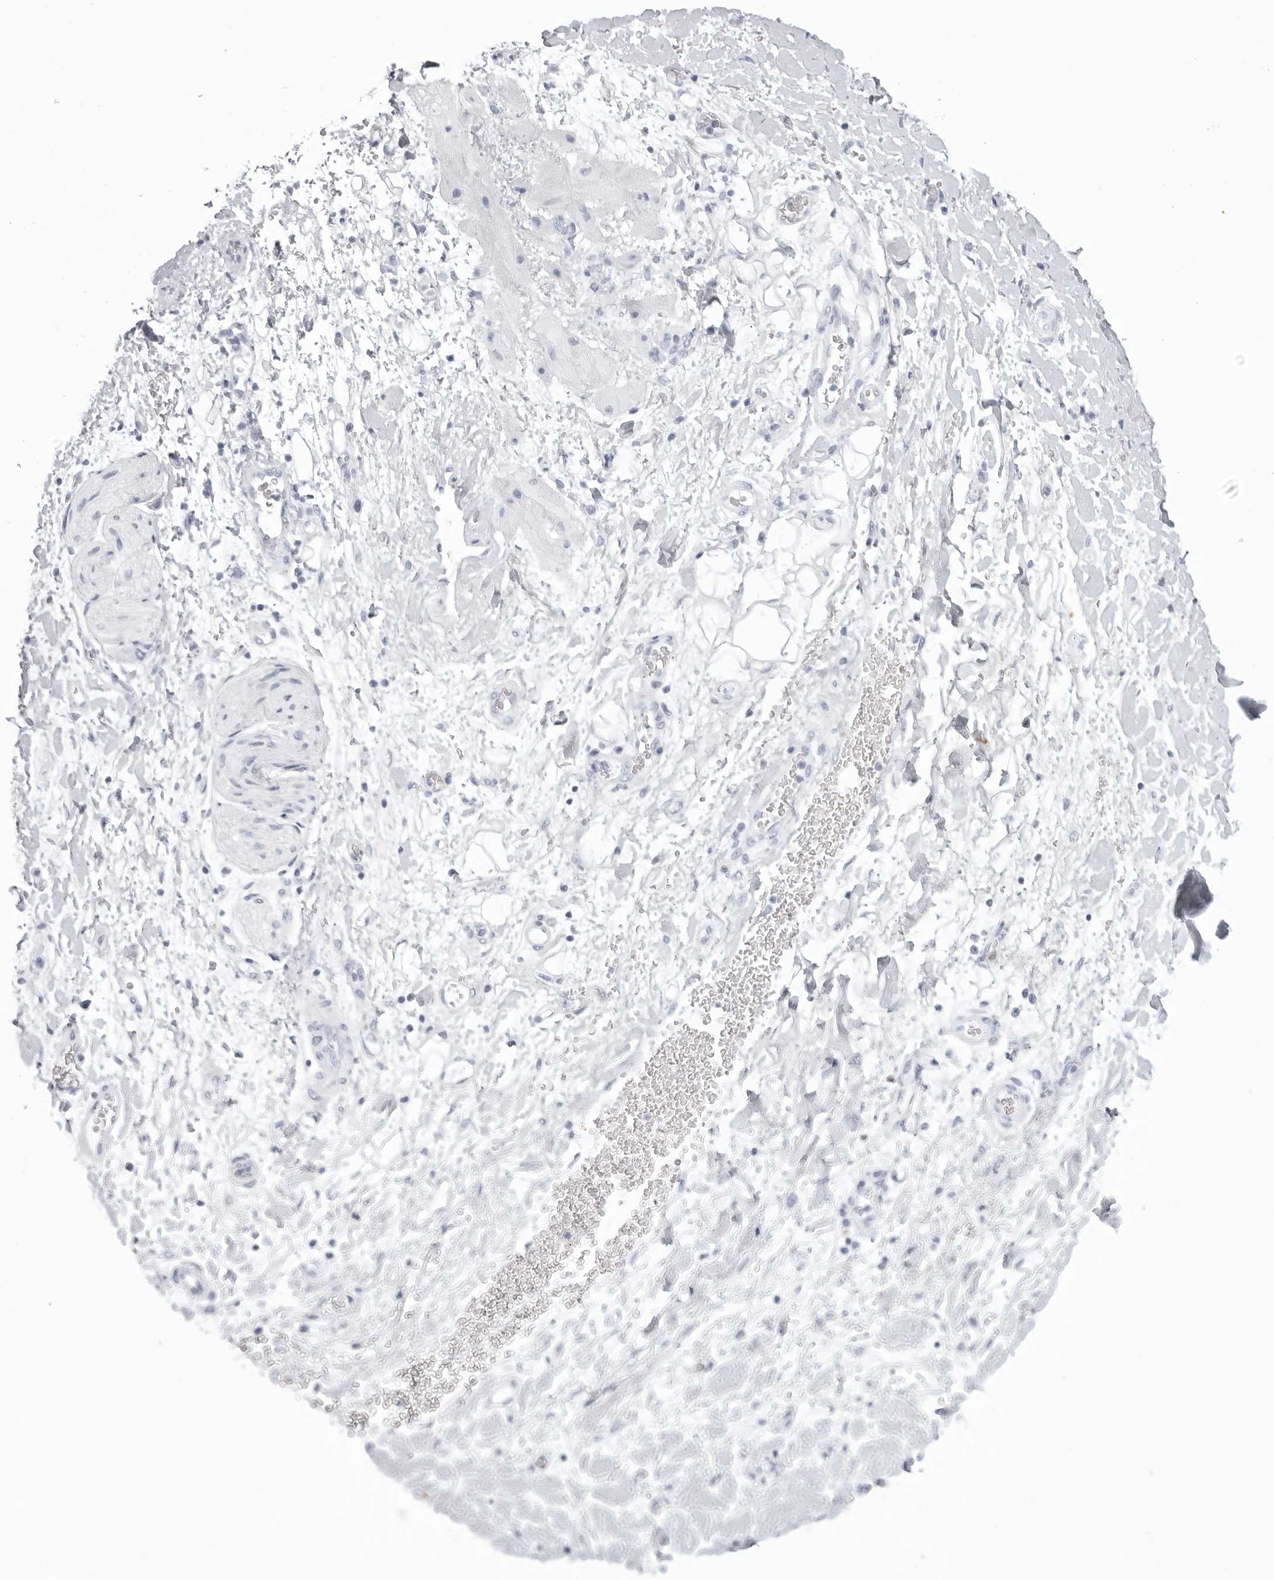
{"staining": {"intensity": "negative", "quantity": "none", "location": "none"}, "tissue": "adipose tissue", "cell_type": "Adipocytes", "image_type": "normal", "snomed": [{"axis": "morphology", "description": "Normal tissue, NOS"}, {"axis": "morphology", "description": "Adenocarcinoma, NOS"}, {"axis": "topography", "description": "Pancreas"}, {"axis": "topography", "description": "Peripheral nerve tissue"}], "caption": "IHC micrograph of unremarkable adipose tissue: human adipose tissue stained with DAB shows no significant protein expression in adipocytes. Nuclei are stained in blue.", "gene": "KLK9", "patient": {"sex": "male", "age": 59}}